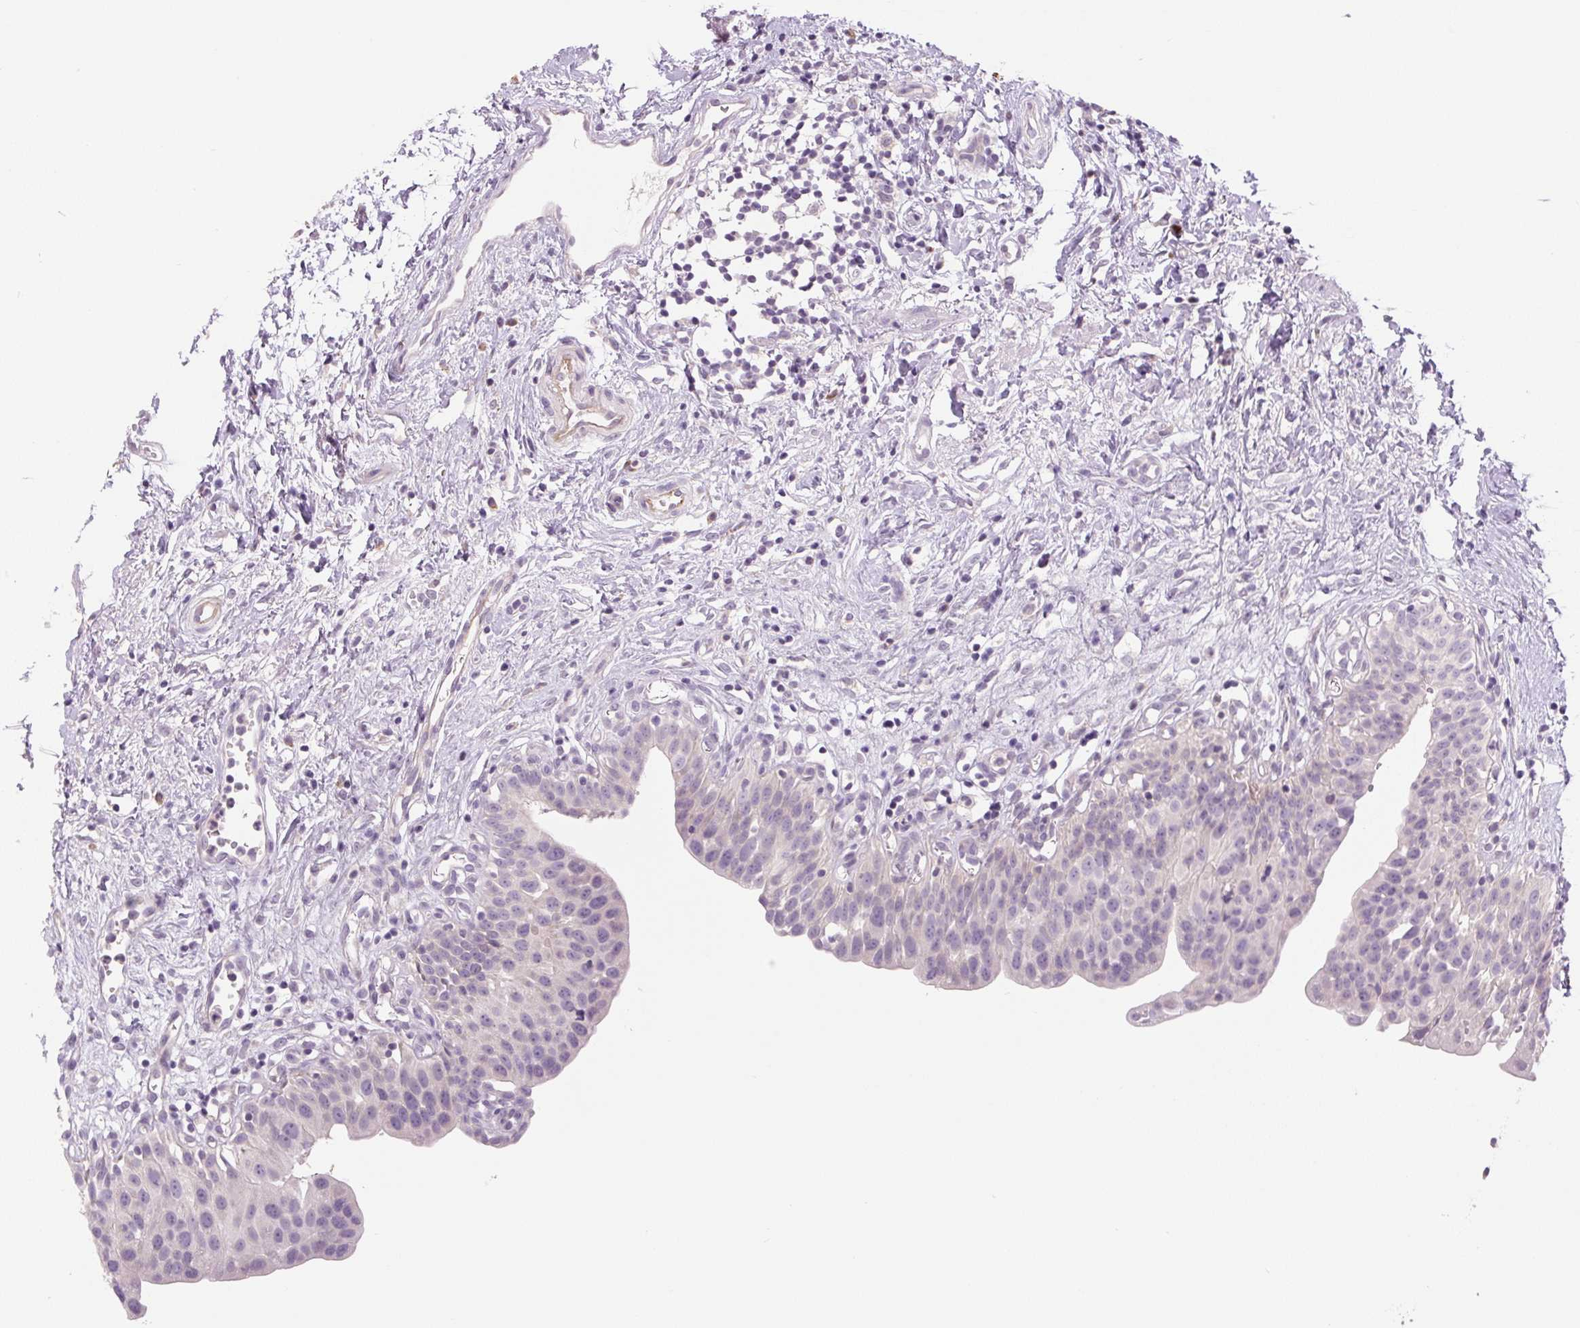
{"staining": {"intensity": "negative", "quantity": "none", "location": "none"}, "tissue": "urinary bladder", "cell_type": "Urothelial cells", "image_type": "normal", "snomed": [{"axis": "morphology", "description": "Normal tissue, NOS"}, {"axis": "topography", "description": "Urinary bladder"}], "caption": "Urinary bladder stained for a protein using immunohistochemistry reveals no expression urothelial cells.", "gene": "TMEM100", "patient": {"sex": "male", "age": 51}}